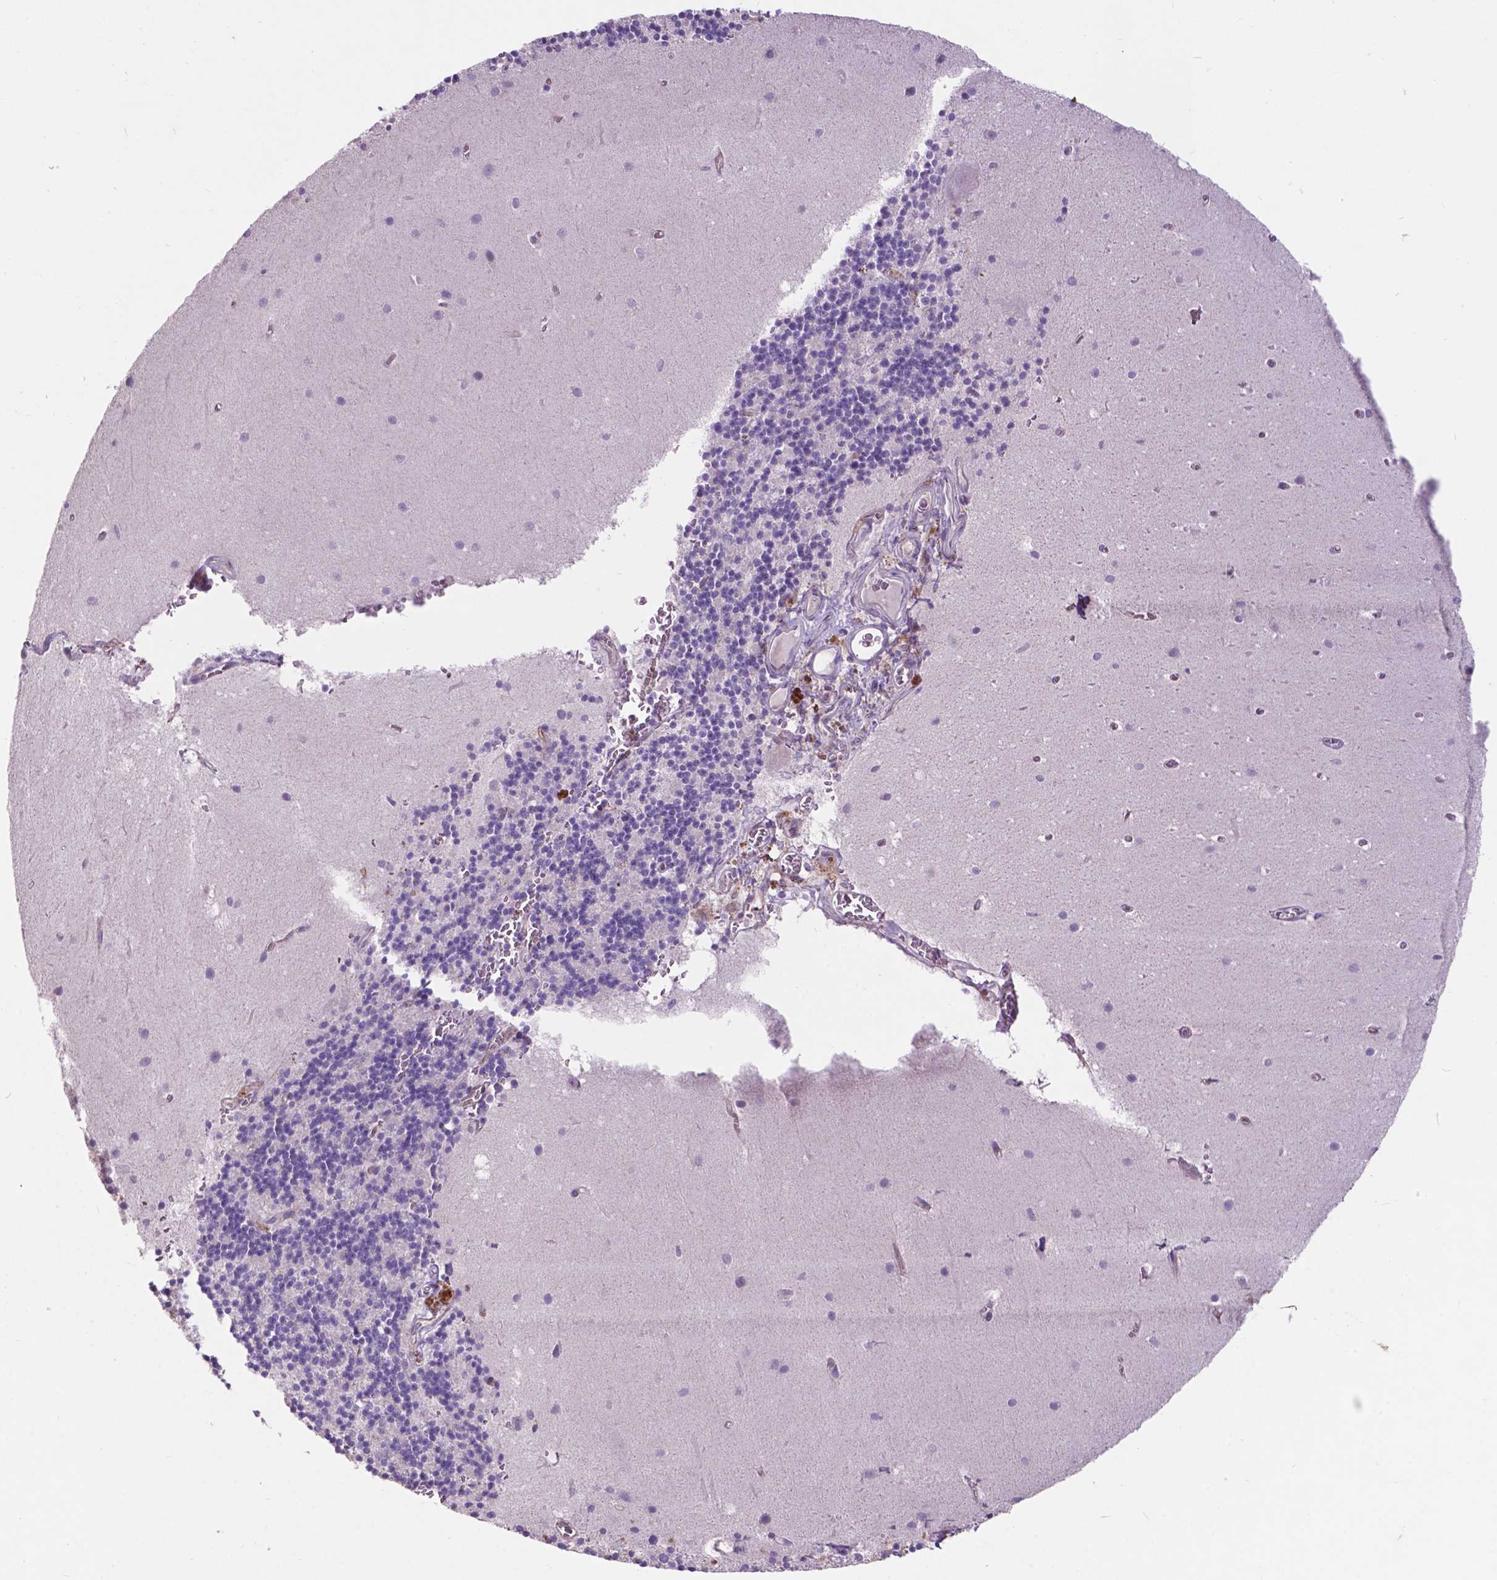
{"staining": {"intensity": "negative", "quantity": "none", "location": "none"}, "tissue": "cerebellum", "cell_type": "Cells in granular layer", "image_type": "normal", "snomed": [{"axis": "morphology", "description": "Normal tissue, NOS"}, {"axis": "topography", "description": "Cerebellum"}], "caption": "Histopathology image shows no protein positivity in cells in granular layer of normal cerebellum.", "gene": "PLSCR1", "patient": {"sex": "male", "age": 70}}